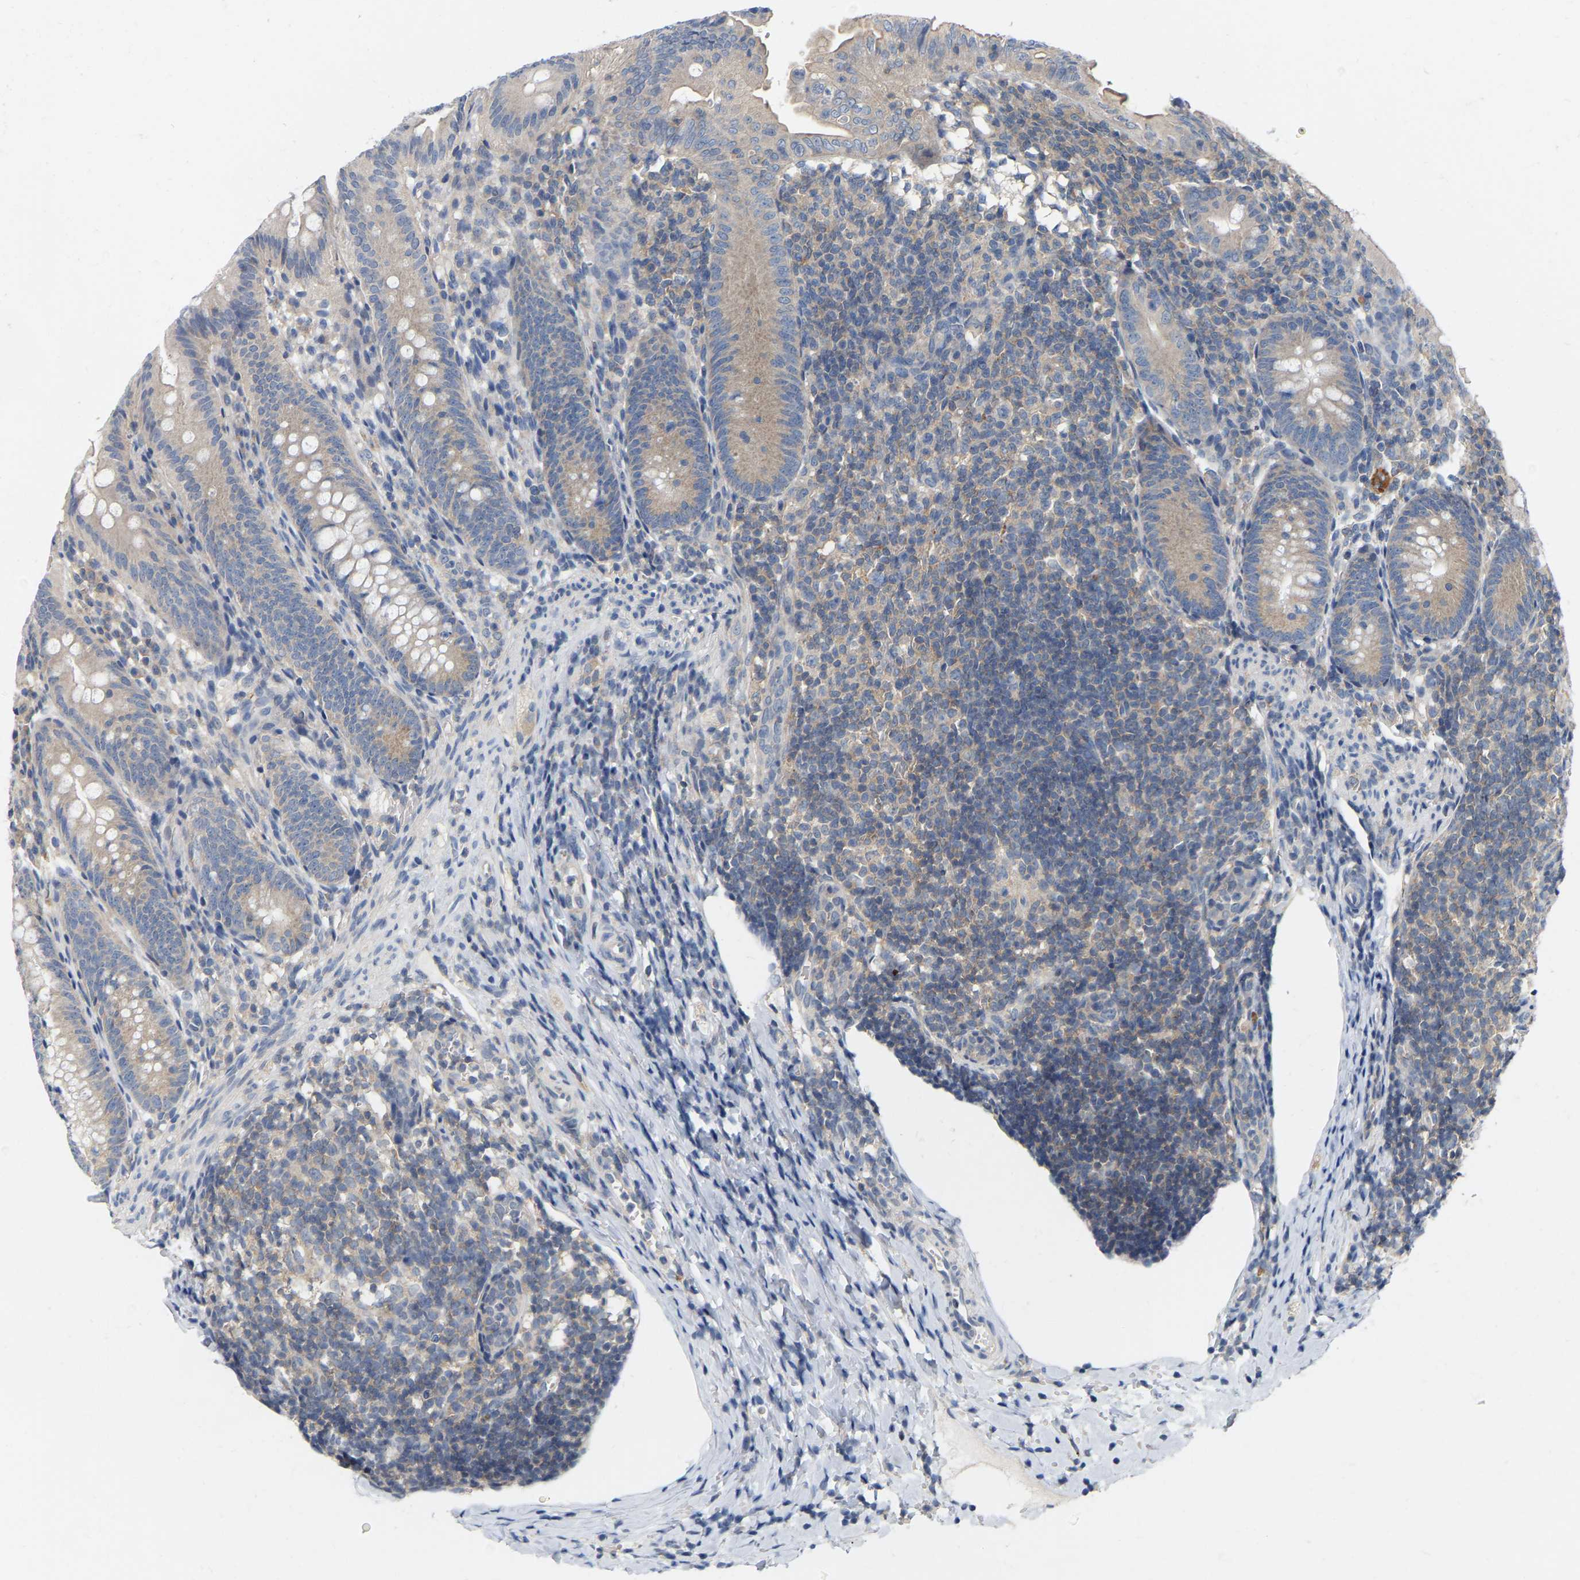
{"staining": {"intensity": "weak", "quantity": "25%-75%", "location": "cytoplasmic/membranous"}, "tissue": "appendix", "cell_type": "Glandular cells", "image_type": "normal", "snomed": [{"axis": "morphology", "description": "Normal tissue, NOS"}, {"axis": "topography", "description": "Appendix"}], "caption": "Glandular cells demonstrate low levels of weak cytoplasmic/membranous expression in approximately 25%-75% of cells in normal appendix. (DAB (3,3'-diaminobenzidine) IHC with brightfield microscopy, high magnification).", "gene": "WIPI2", "patient": {"sex": "male", "age": 1}}